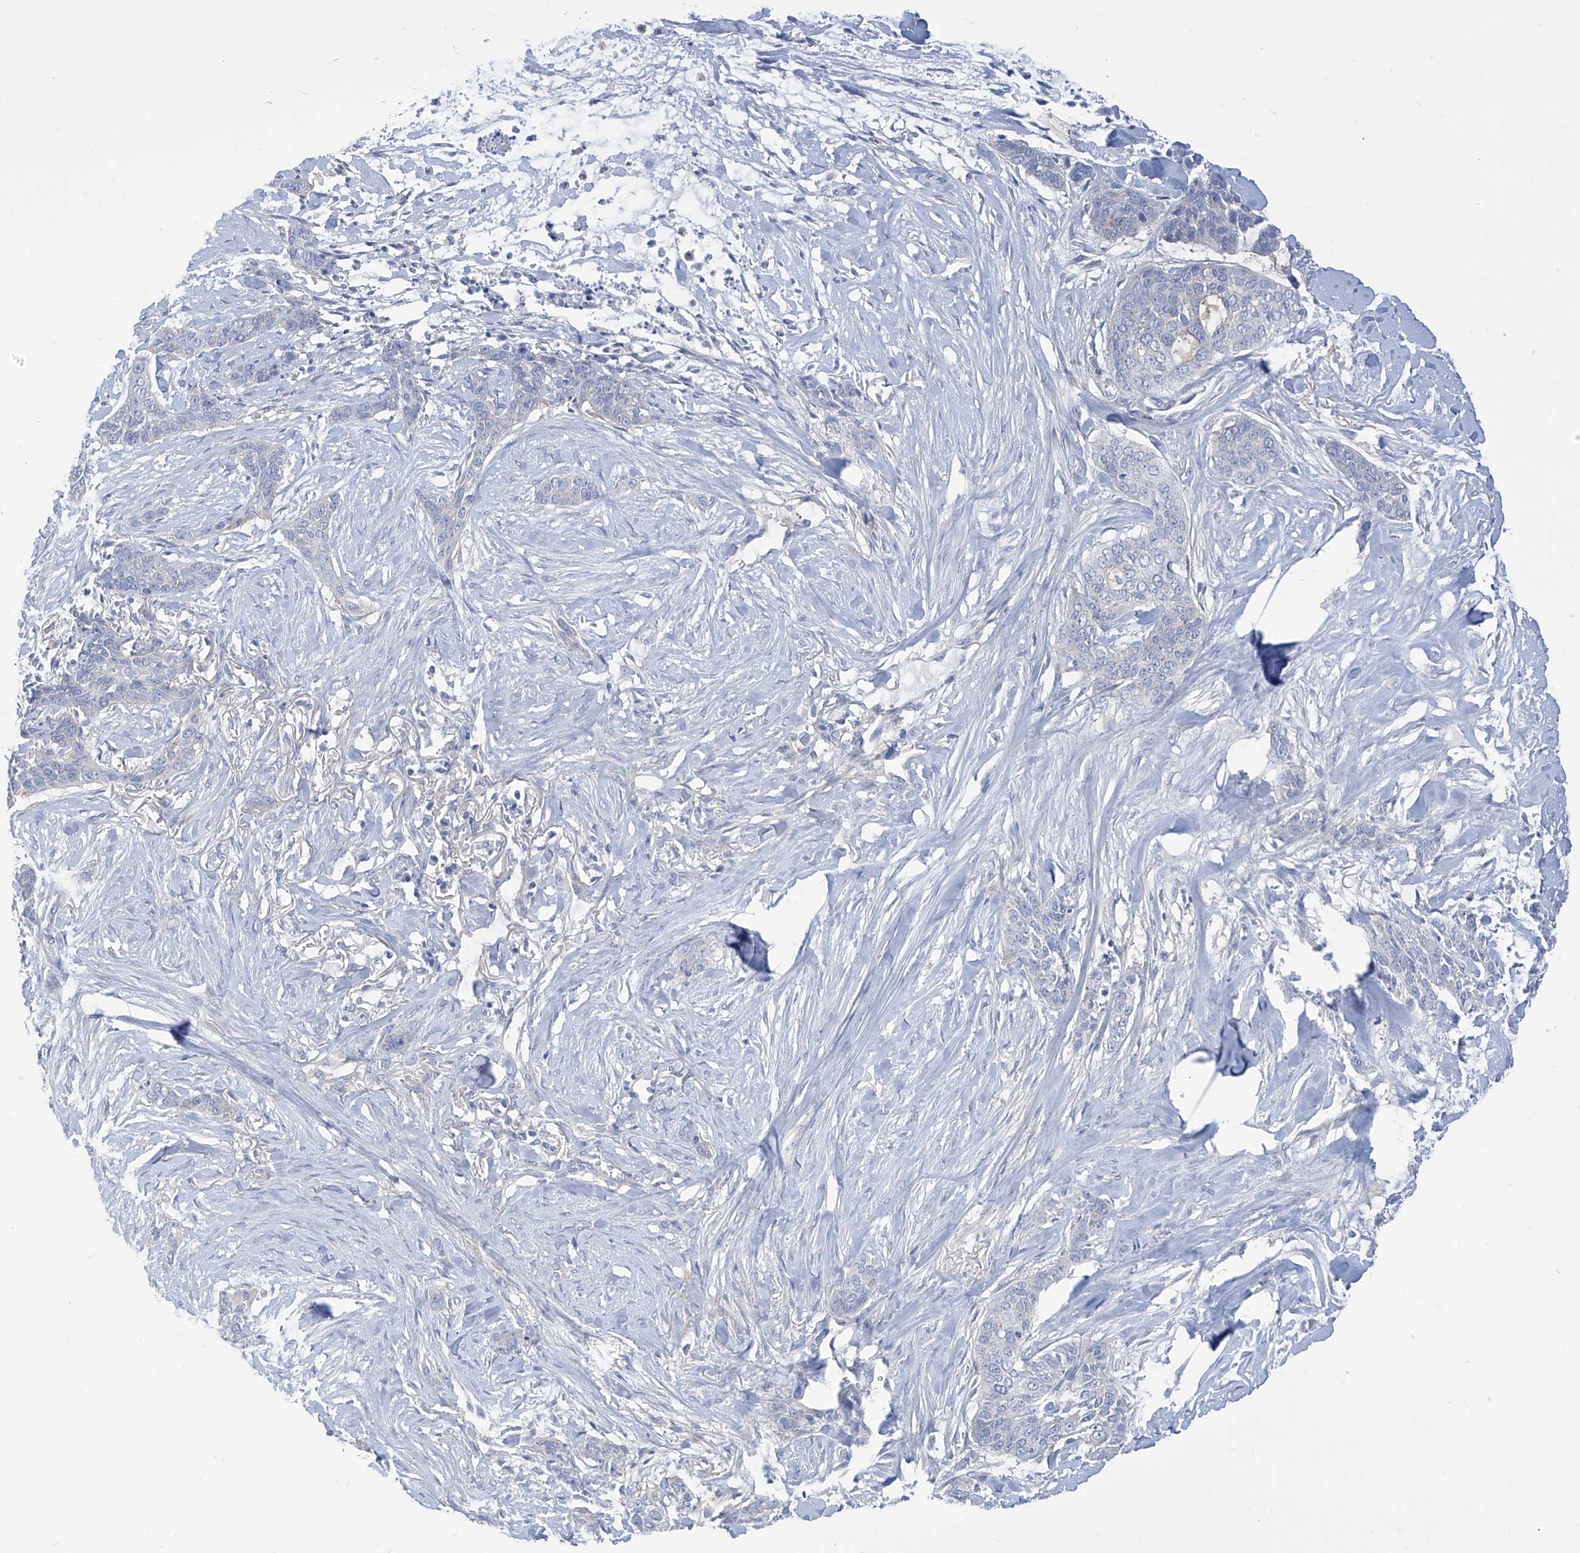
{"staining": {"intensity": "negative", "quantity": "none", "location": "none"}, "tissue": "skin cancer", "cell_type": "Tumor cells", "image_type": "cancer", "snomed": [{"axis": "morphology", "description": "Basal cell carcinoma"}, {"axis": "topography", "description": "Skin"}], "caption": "Tumor cells show no significant protein positivity in skin cancer (basal cell carcinoma).", "gene": "FABP2", "patient": {"sex": "female", "age": 64}}